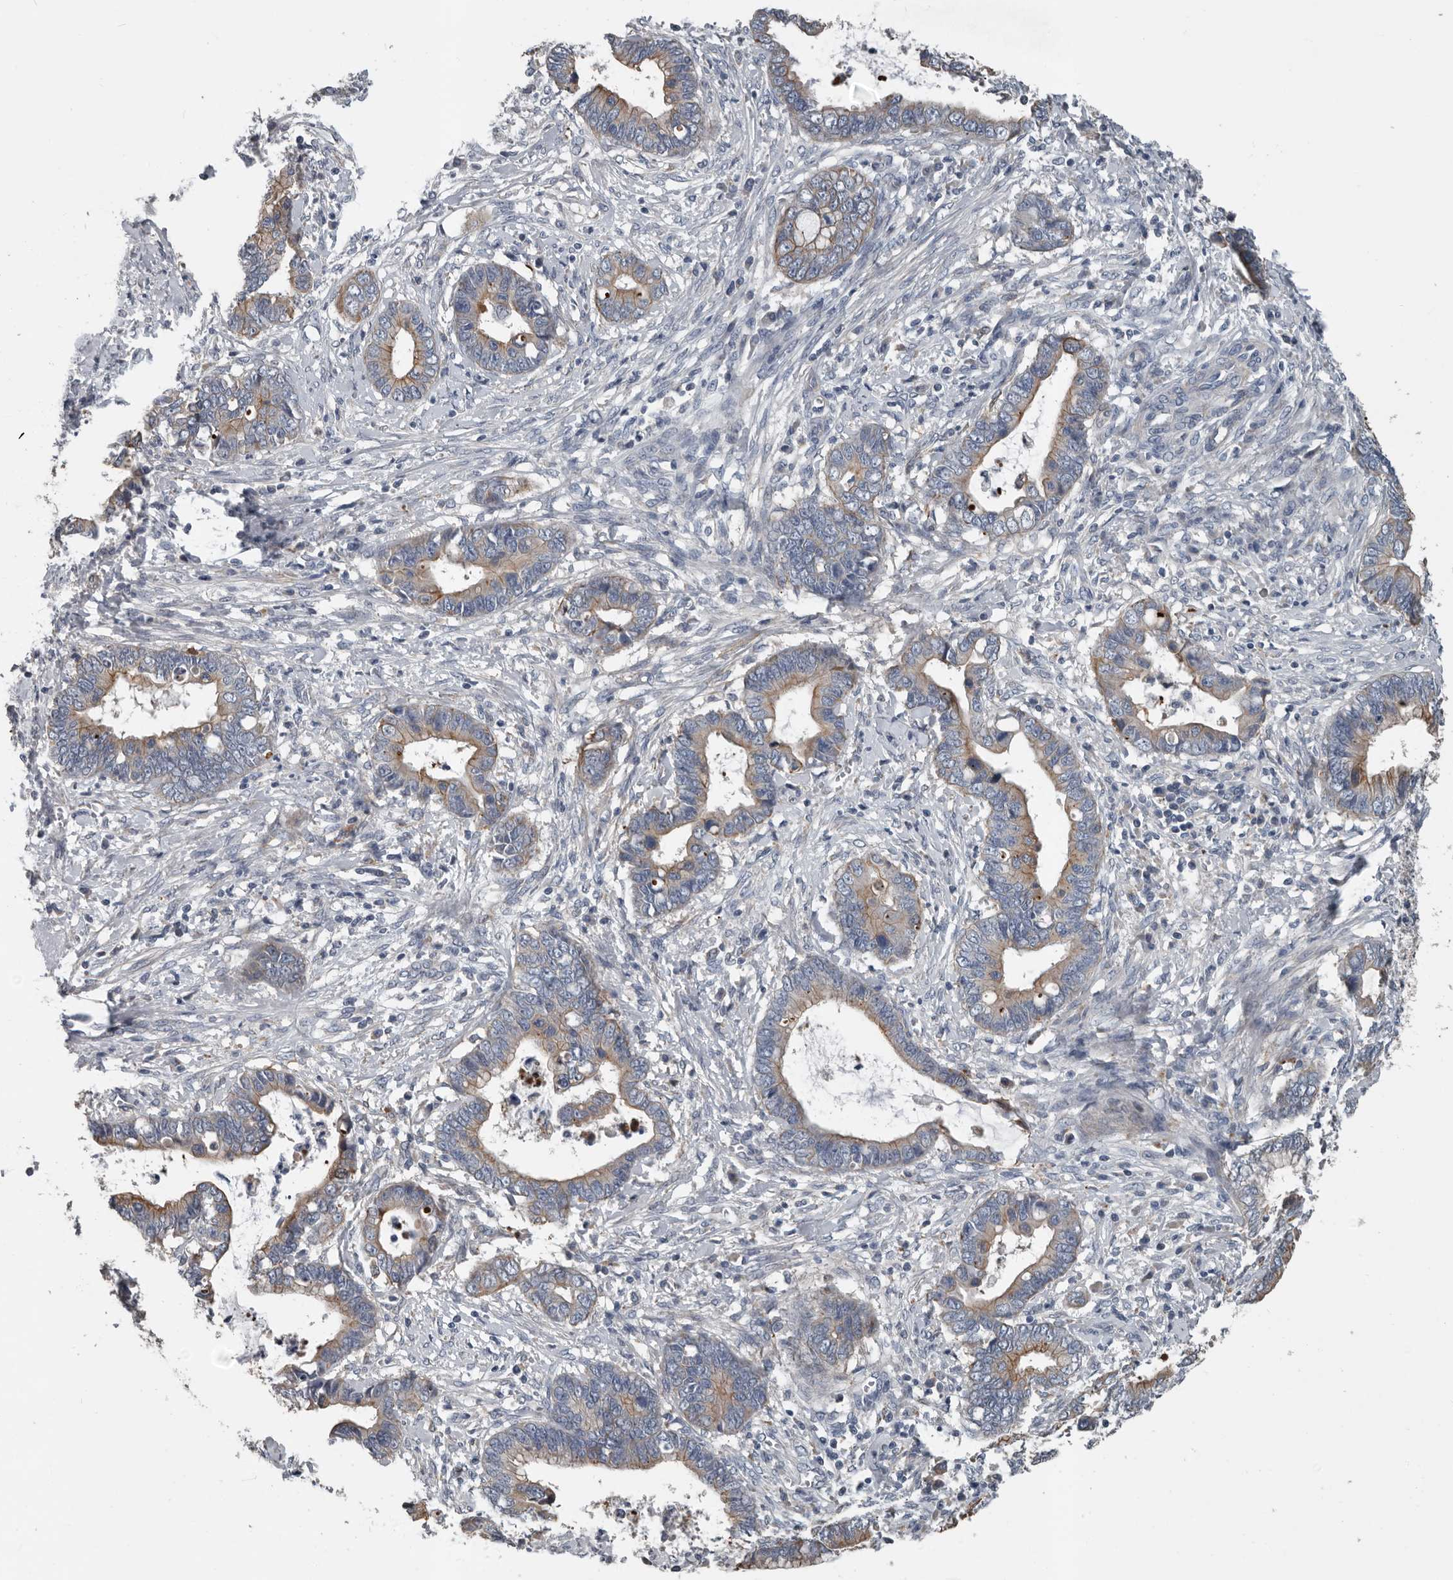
{"staining": {"intensity": "weak", "quantity": ">75%", "location": "cytoplasmic/membranous"}, "tissue": "cervical cancer", "cell_type": "Tumor cells", "image_type": "cancer", "snomed": [{"axis": "morphology", "description": "Adenocarcinoma, NOS"}, {"axis": "topography", "description": "Cervix"}], "caption": "Tumor cells show low levels of weak cytoplasmic/membranous staining in approximately >75% of cells in adenocarcinoma (cervical).", "gene": "DPY19L4", "patient": {"sex": "female", "age": 44}}